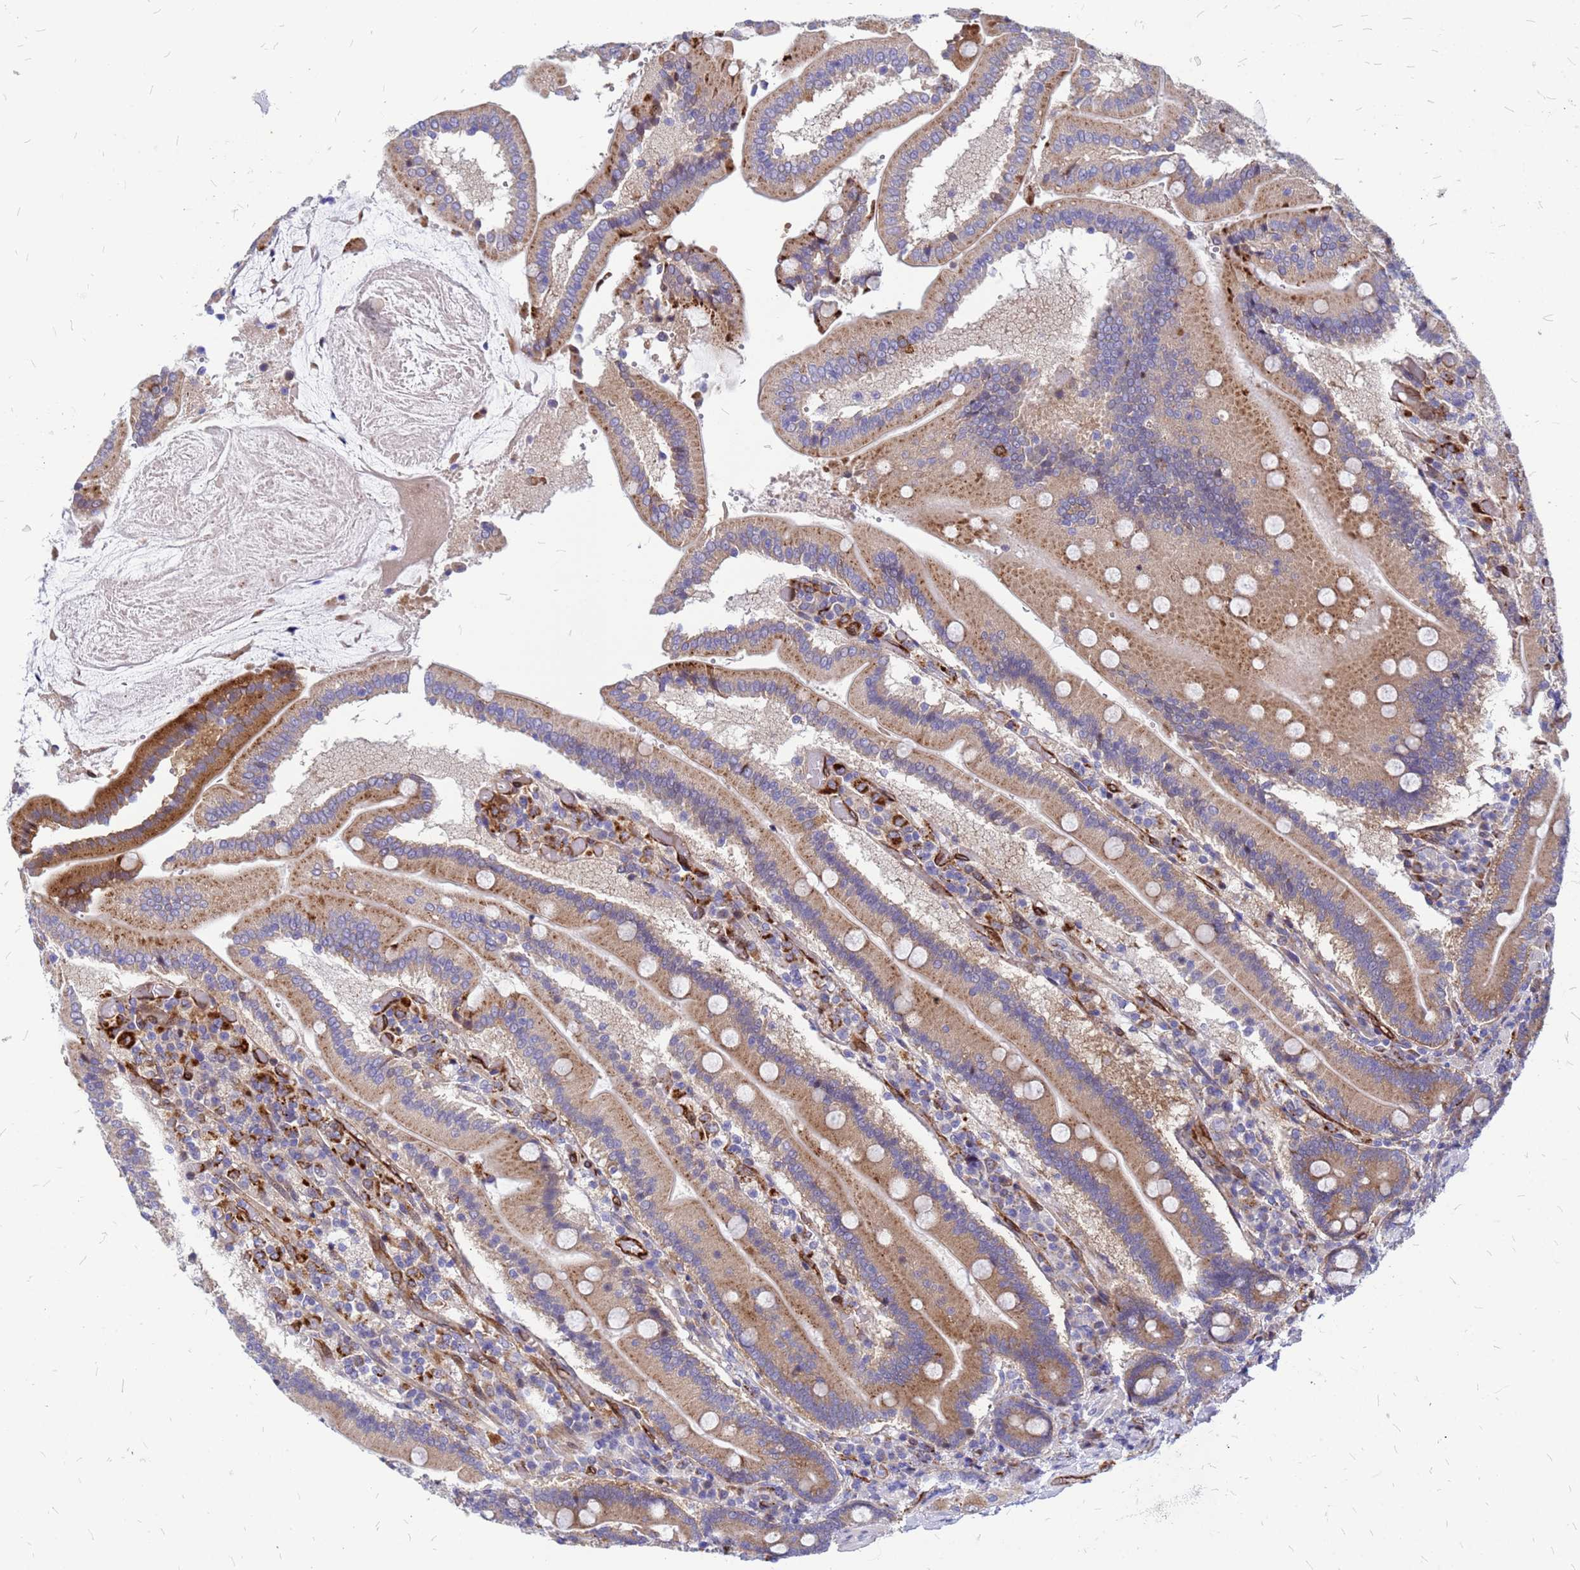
{"staining": {"intensity": "strong", "quantity": "25%-75%", "location": "cytoplasmic/membranous"}, "tissue": "duodenum", "cell_type": "Glandular cells", "image_type": "normal", "snomed": [{"axis": "morphology", "description": "Normal tissue, NOS"}, {"axis": "topography", "description": "Duodenum"}], "caption": "Protein expression analysis of unremarkable human duodenum reveals strong cytoplasmic/membranous expression in about 25%-75% of glandular cells.", "gene": "NOSTRIN", "patient": {"sex": "female", "age": 62}}